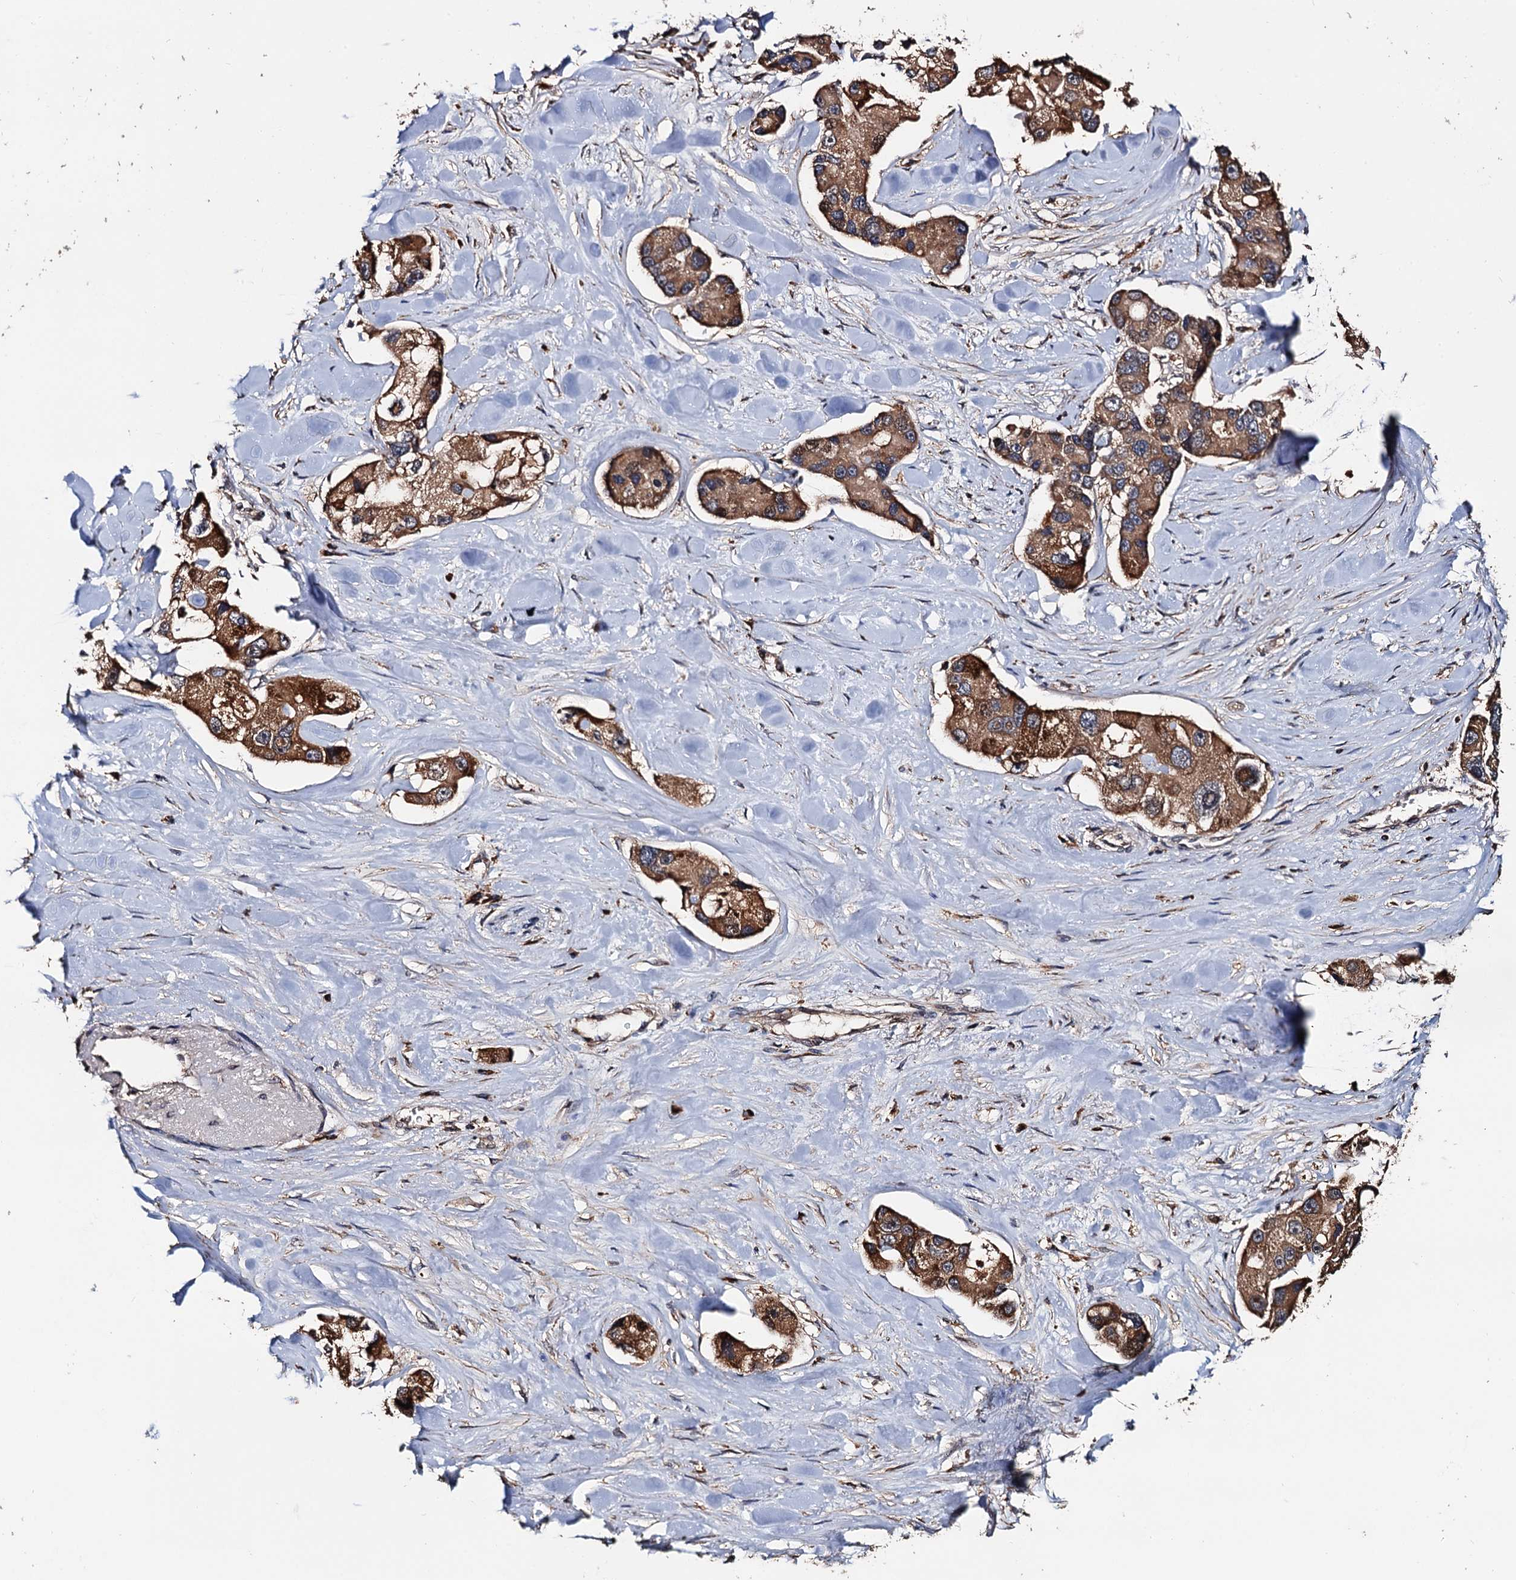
{"staining": {"intensity": "moderate", "quantity": ">75%", "location": "cytoplasmic/membranous"}, "tissue": "lung cancer", "cell_type": "Tumor cells", "image_type": "cancer", "snomed": [{"axis": "morphology", "description": "Adenocarcinoma, NOS"}, {"axis": "topography", "description": "Lung"}], "caption": "Immunohistochemistry micrograph of neoplastic tissue: lung cancer stained using IHC reveals medium levels of moderate protein expression localized specifically in the cytoplasmic/membranous of tumor cells, appearing as a cytoplasmic/membranous brown color.", "gene": "RGS11", "patient": {"sex": "female", "age": 54}}